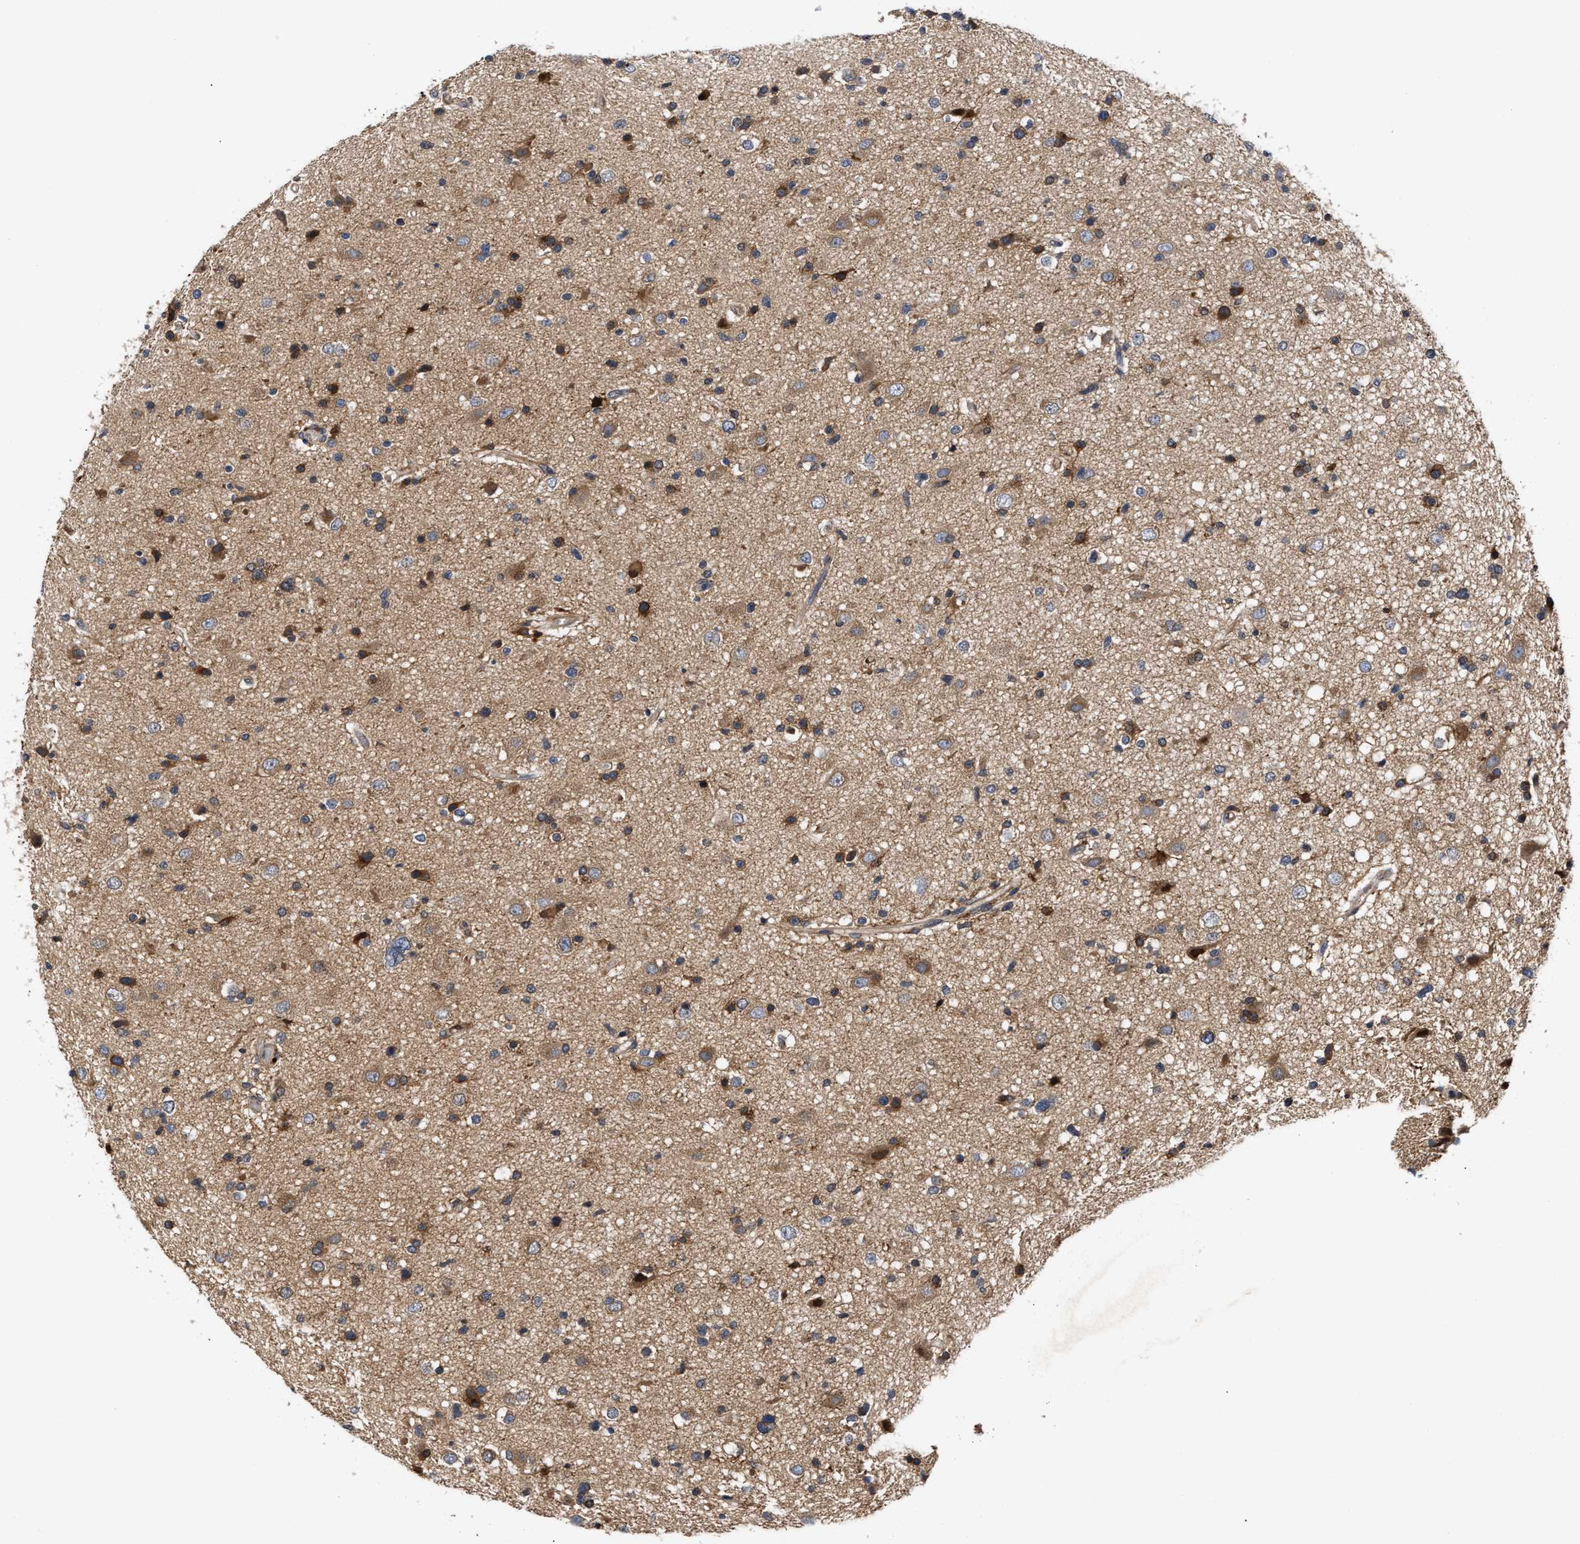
{"staining": {"intensity": "moderate", "quantity": "25%-75%", "location": "cytoplasmic/membranous"}, "tissue": "glioma", "cell_type": "Tumor cells", "image_type": "cancer", "snomed": [{"axis": "morphology", "description": "Glioma, malignant, High grade"}, {"axis": "topography", "description": "Brain"}], "caption": "Protein staining displays moderate cytoplasmic/membranous staining in approximately 25%-75% of tumor cells in malignant glioma (high-grade).", "gene": "CLIP2", "patient": {"sex": "male", "age": 33}}